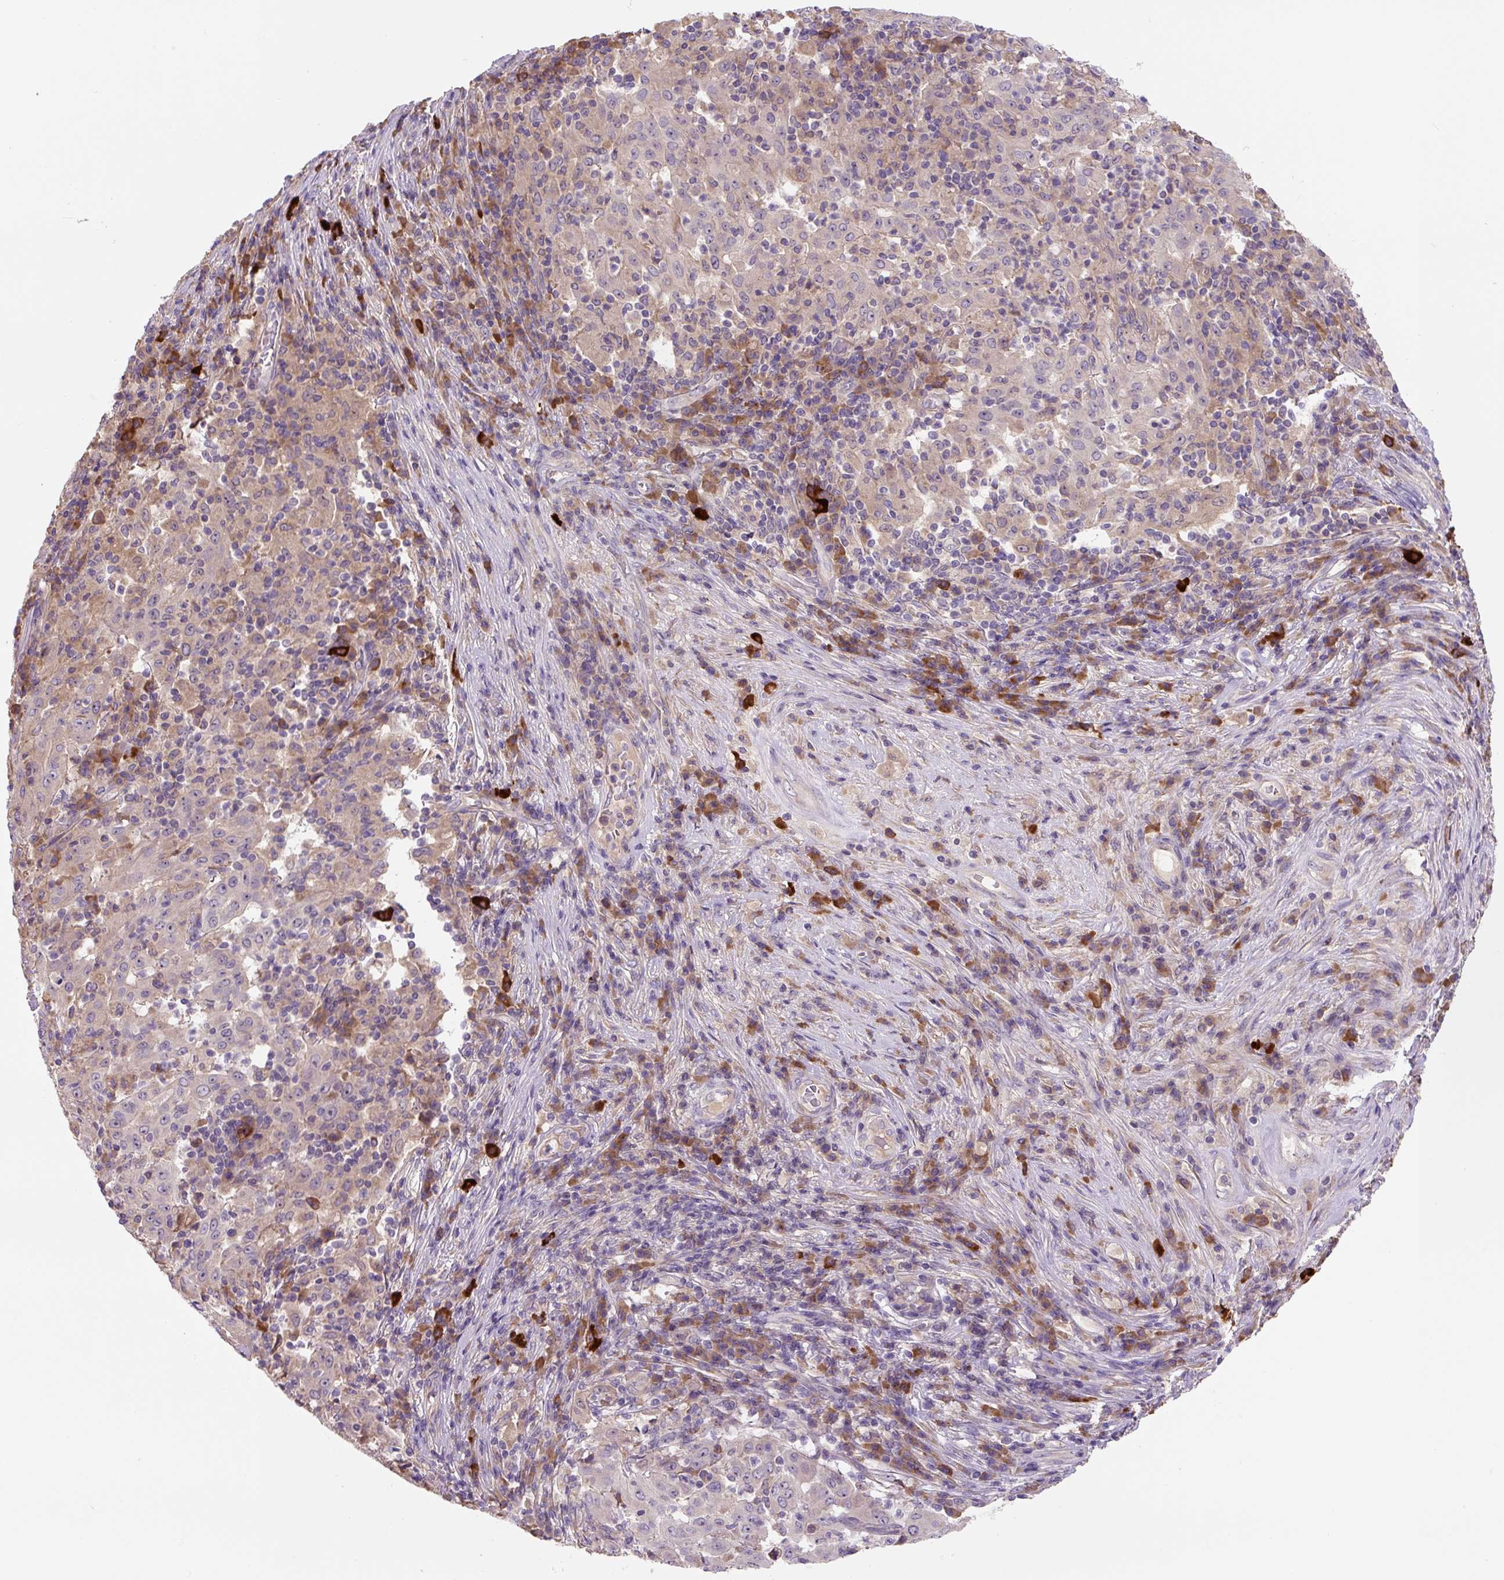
{"staining": {"intensity": "weak", "quantity": "25%-75%", "location": "cytoplasmic/membranous"}, "tissue": "pancreatic cancer", "cell_type": "Tumor cells", "image_type": "cancer", "snomed": [{"axis": "morphology", "description": "Adenocarcinoma, NOS"}, {"axis": "topography", "description": "Pancreas"}], "caption": "The image exhibits immunohistochemical staining of pancreatic cancer. There is weak cytoplasmic/membranous positivity is identified in about 25%-75% of tumor cells.", "gene": "FZD5", "patient": {"sex": "male", "age": 63}}